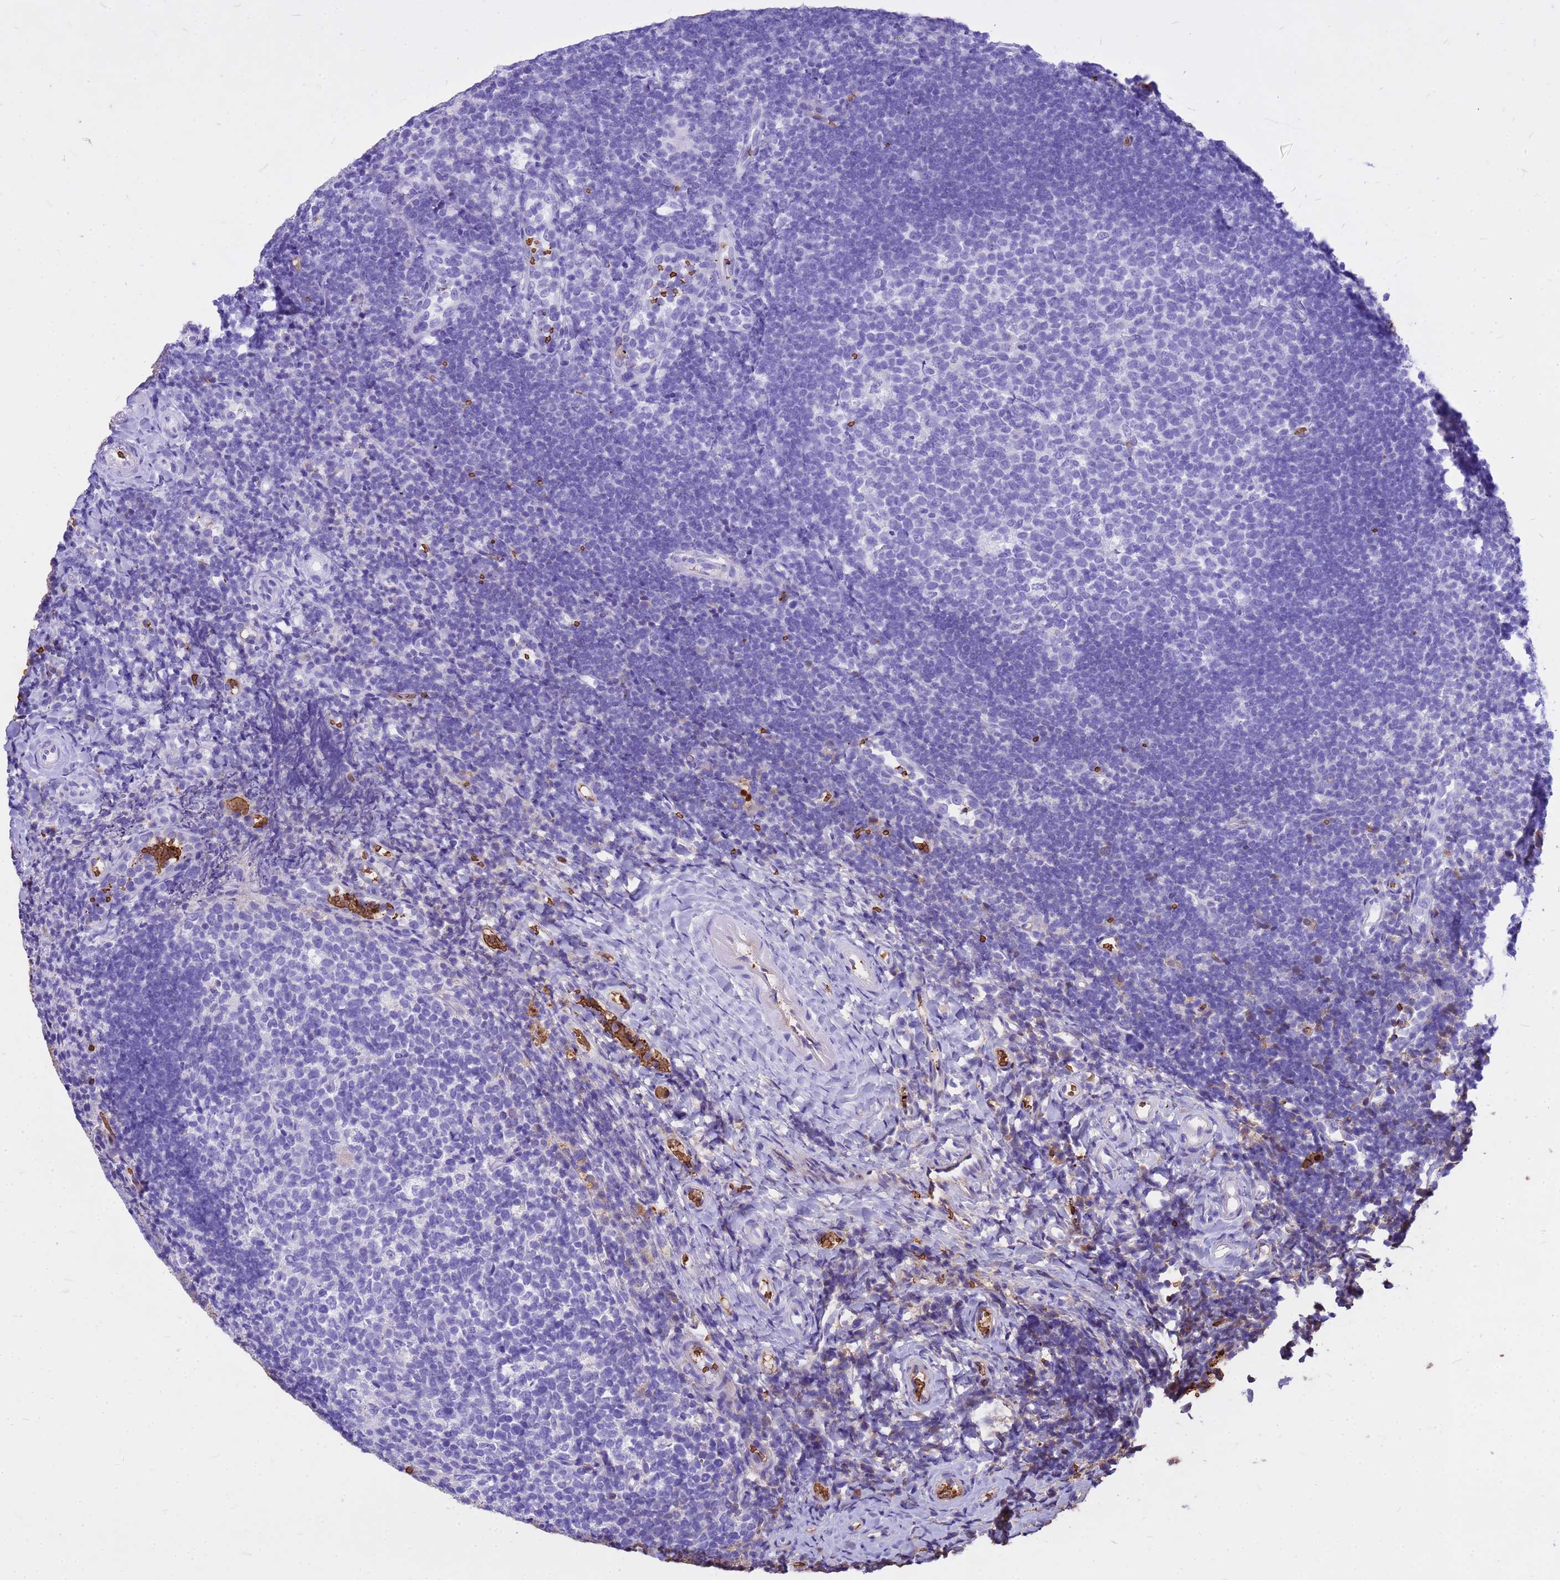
{"staining": {"intensity": "negative", "quantity": "none", "location": "none"}, "tissue": "tonsil", "cell_type": "Germinal center cells", "image_type": "normal", "snomed": [{"axis": "morphology", "description": "Normal tissue, NOS"}, {"axis": "topography", "description": "Tonsil"}], "caption": "A high-resolution image shows IHC staining of unremarkable tonsil, which exhibits no significant expression in germinal center cells.", "gene": "HBA1", "patient": {"sex": "female", "age": 10}}